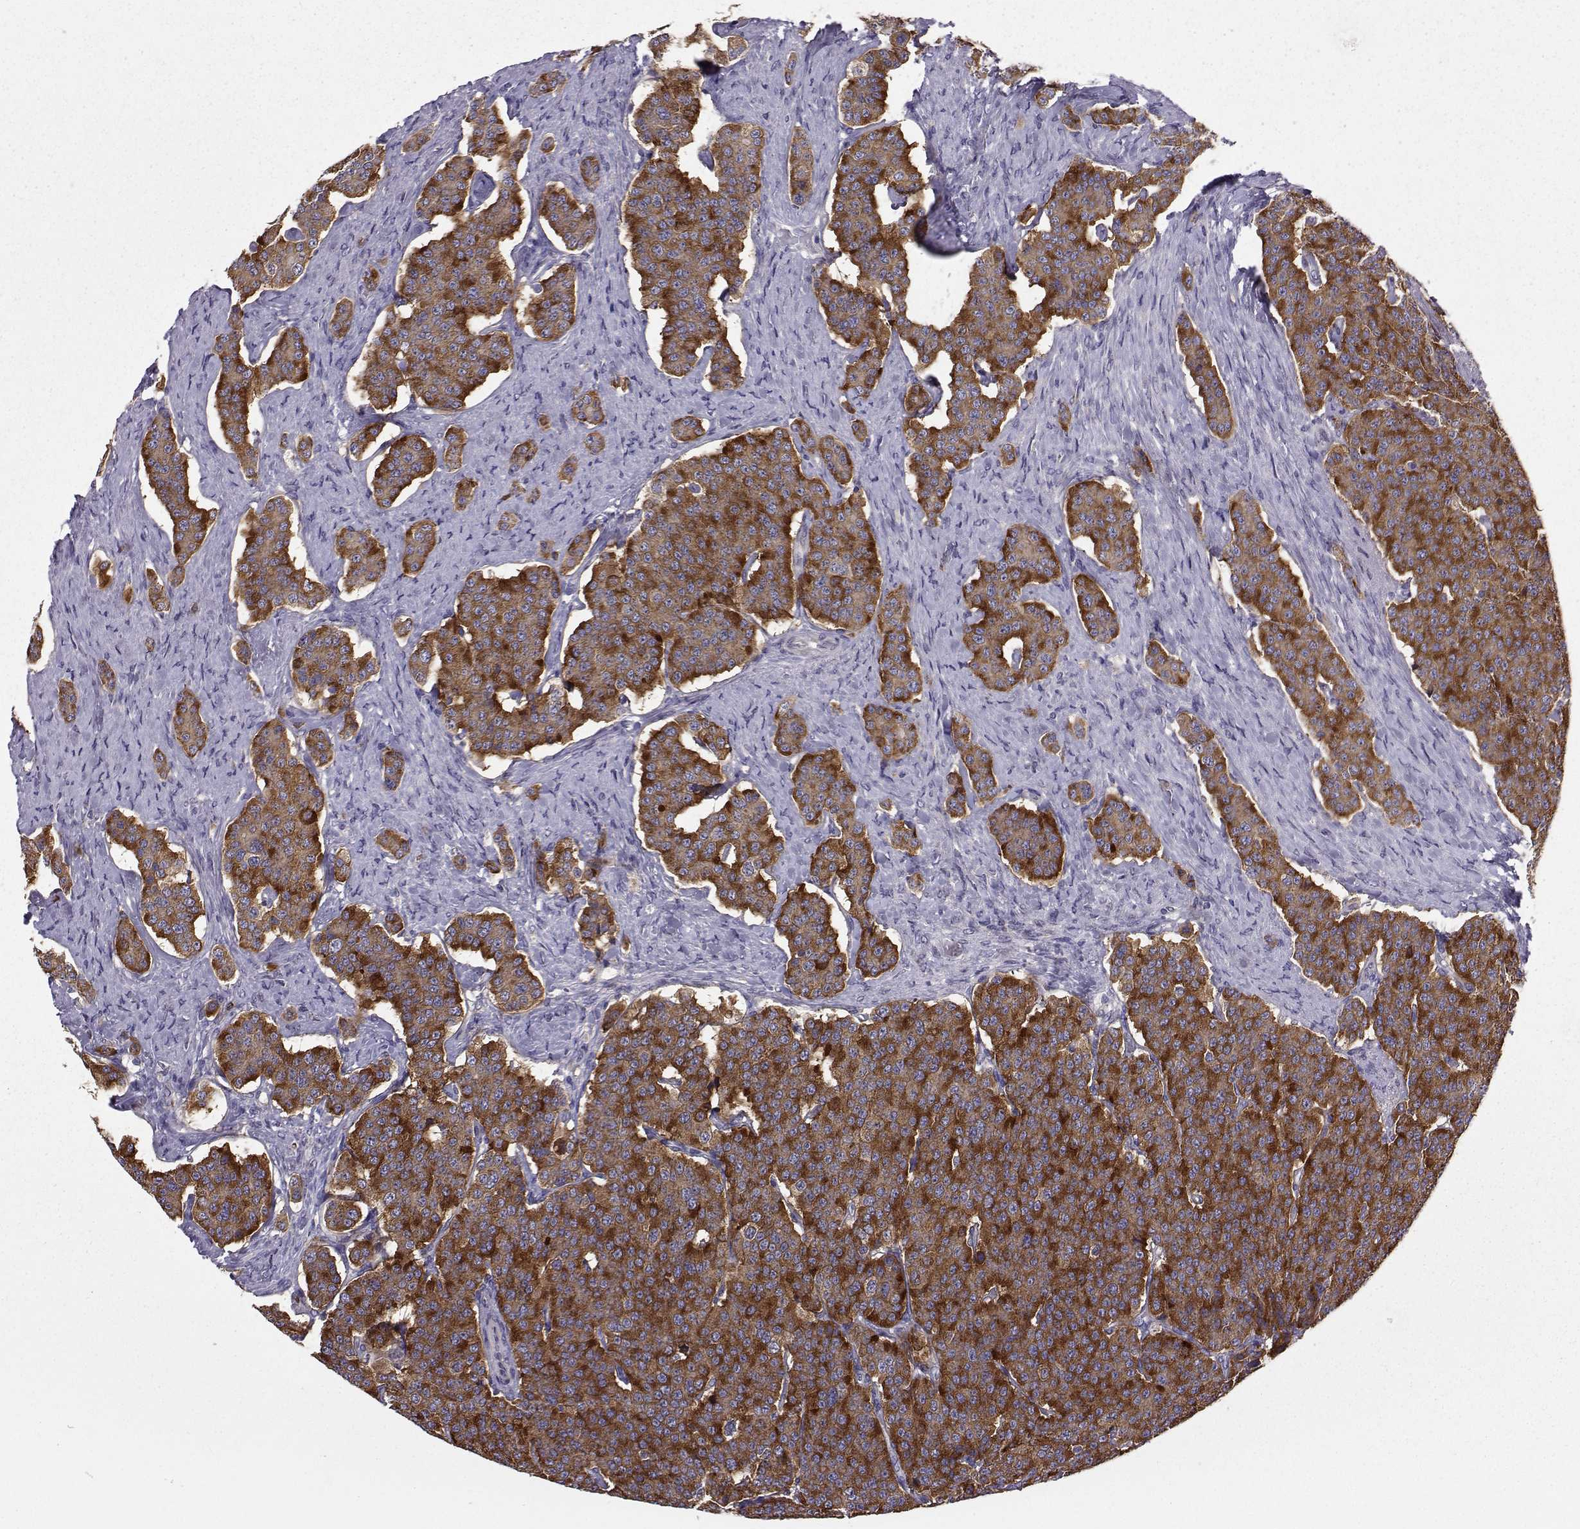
{"staining": {"intensity": "strong", "quantity": ">75%", "location": "cytoplasmic/membranous"}, "tissue": "carcinoid", "cell_type": "Tumor cells", "image_type": "cancer", "snomed": [{"axis": "morphology", "description": "Carcinoid, malignant, NOS"}, {"axis": "topography", "description": "Small intestine"}], "caption": "Strong cytoplasmic/membranous protein staining is seen in approximately >75% of tumor cells in malignant carcinoid. (DAB (3,3'-diaminobenzidine) = brown stain, brightfield microscopy at high magnification).", "gene": "STXBP5", "patient": {"sex": "female", "age": 58}}